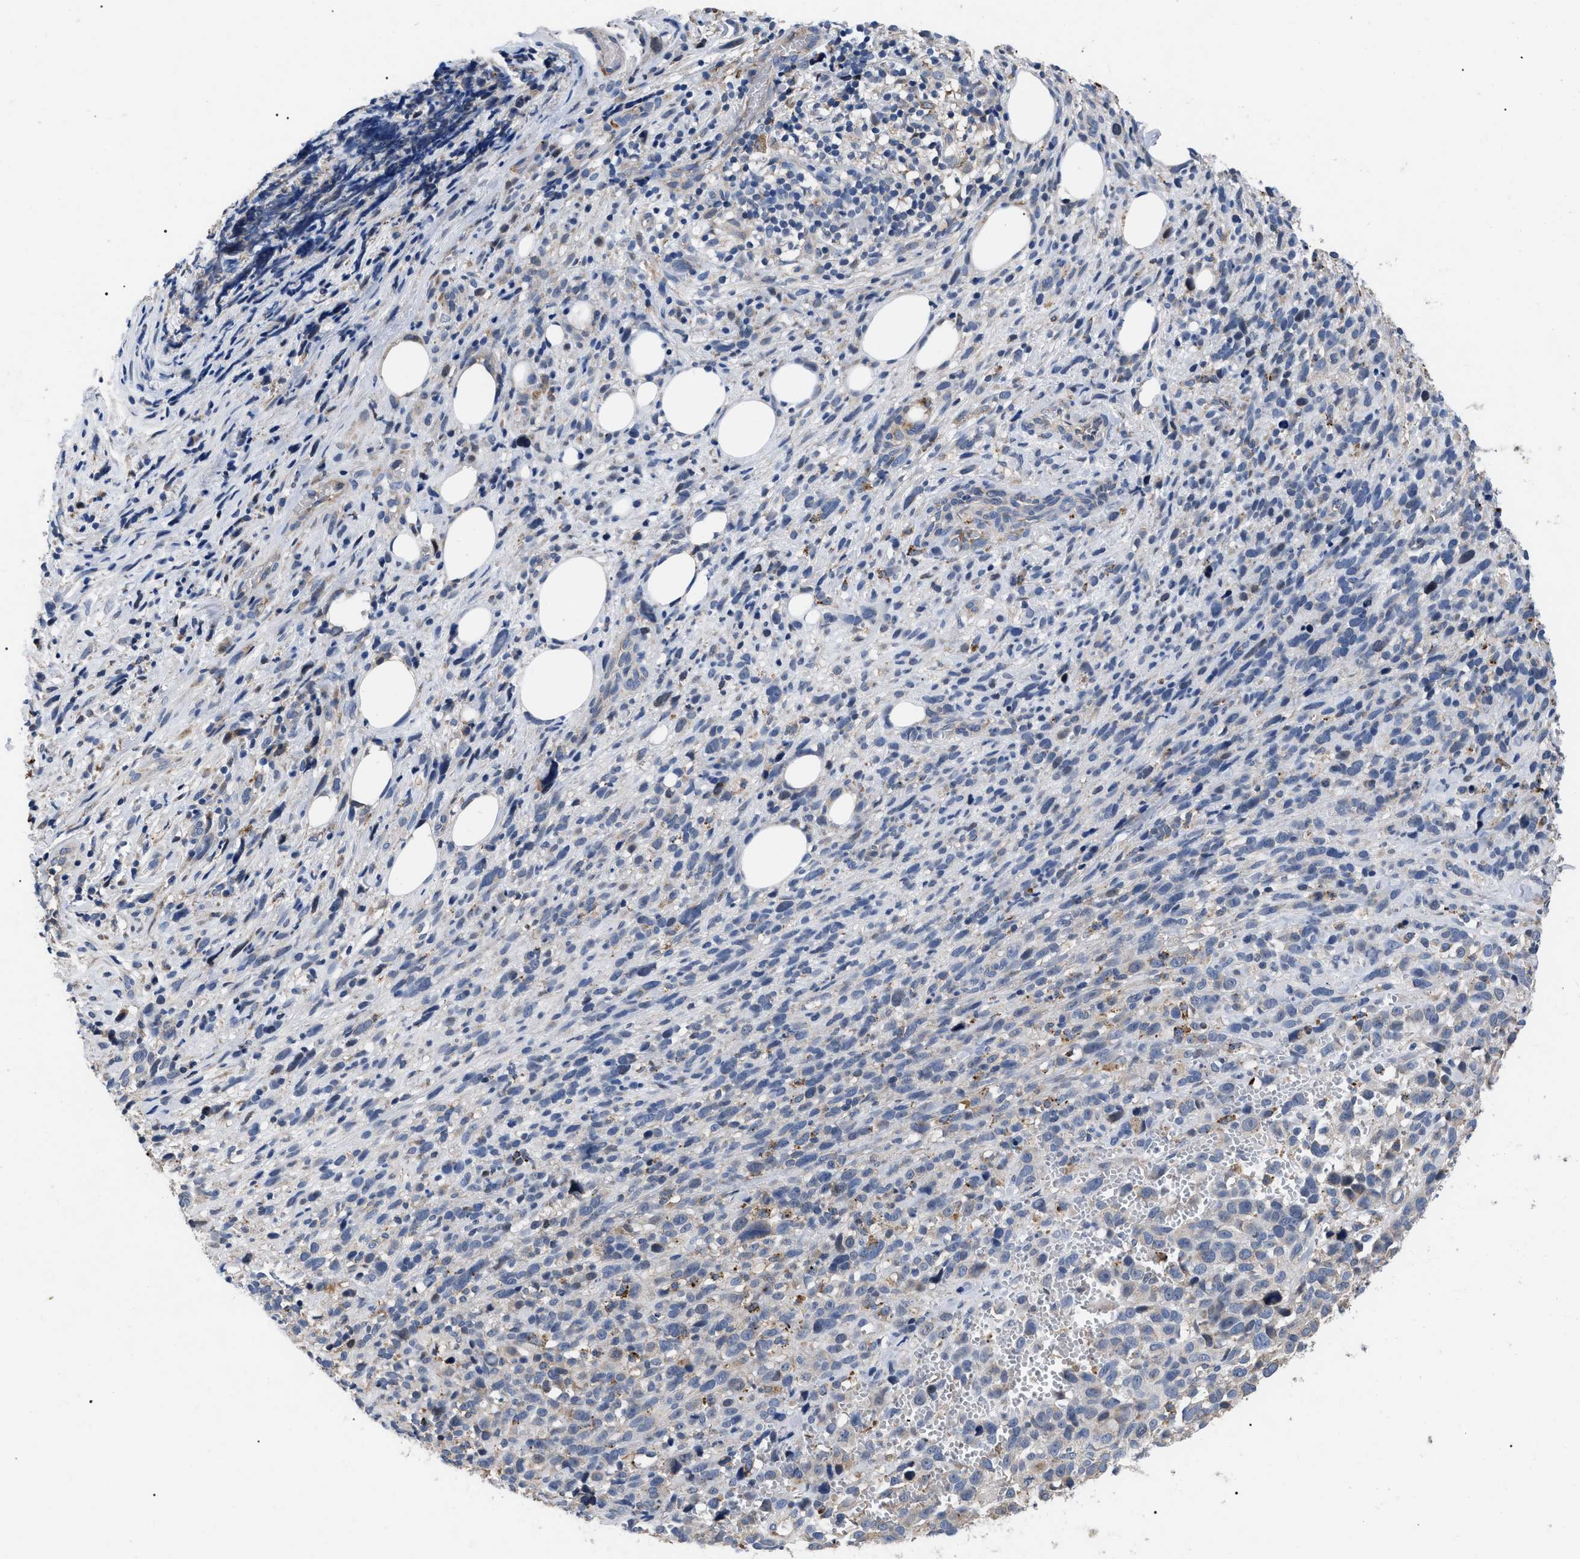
{"staining": {"intensity": "negative", "quantity": "none", "location": "none"}, "tissue": "melanoma", "cell_type": "Tumor cells", "image_type": "cancer", "snomed": [{"axis": "morphology", "description": "Malignant melanoma, NOS"}, {"axis": "topography", "description": "Skin"}], "caption": "High magnification brightfield microscopy of malignant melanoma stained with DAB (3,3'-diaminobenzidine) (brown) and counterstained with hematoxylin (blue): tumor cells show no significant staining.", "gene": "FAM171A2", "patient": {"sex": "female", "age": 55}}